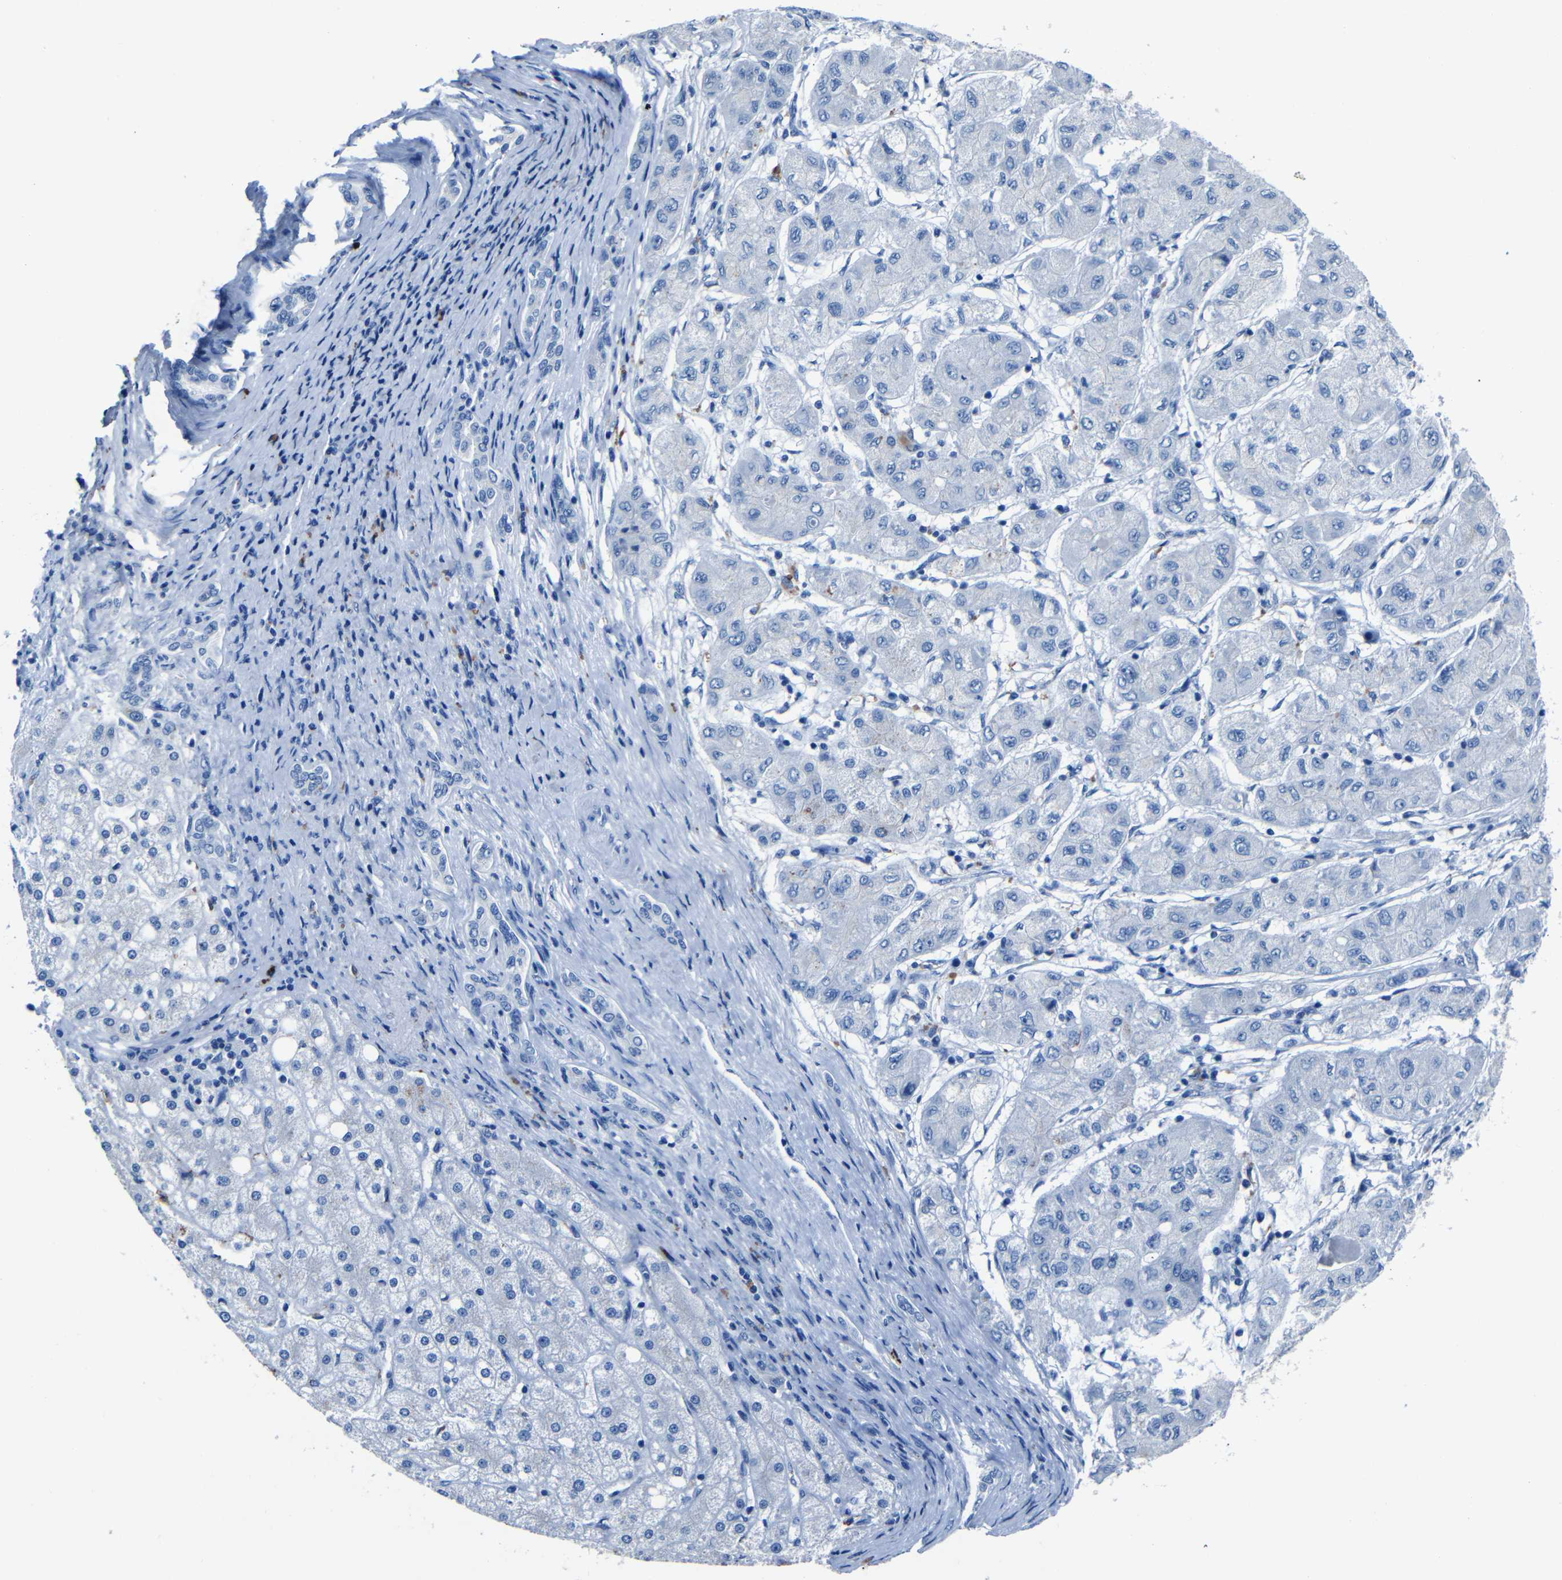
{"staining": {"intensity": "negative", "quantity": "none", "location": "none"}, "tissue": "liver cancer", "cell_type": "Tumor cells", "image_type": "cancer", "snomed": [{"axis": "morphology", "description": "Carcinoma, Hepatocellular, NOS"}, {"axis": "topography", "description": "Liver"}], "caption": "Tumor cells are negative for brown protein staining in liver hepatocellular carcinoma.", "gene": "CLDN11", "patient": {"sex": "male", "age": 80}}